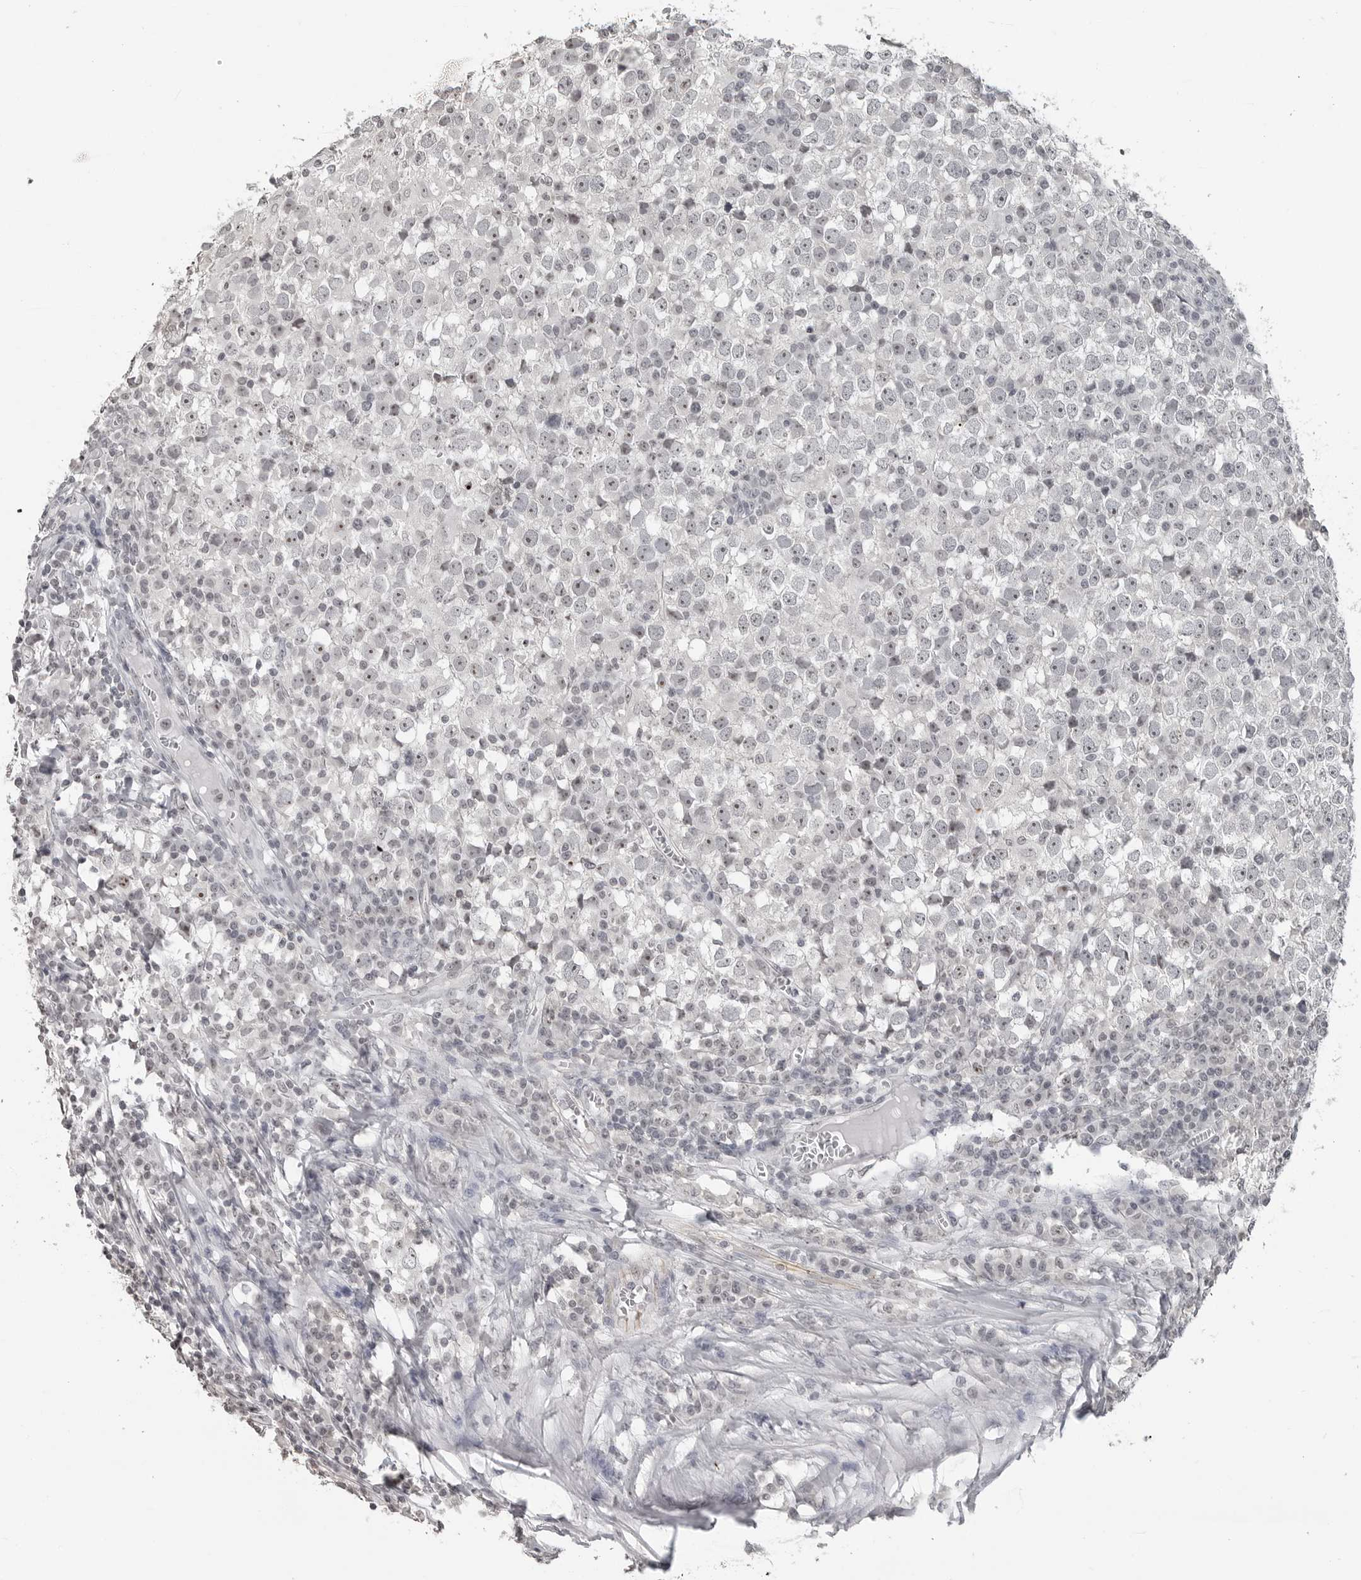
{"staining": {"intensity": "negative", "quantity": "none", "location": "none"}, "tissue": "testis cancer", "cell_type": "Tumor cells", "image_type": "cancer", "snomed": [{"axis": "morphology", "description": "Seminoma, NOS"}, {"axis": "topography", "description": "Testis"}], "caption": "Immunohistochemistry (IHC) image of testis cancer stained for a protein (brown), which exhibits no staining in tumor cells.", "gene": "DDX54", "patient": {"sex": "male", "age": 65}}